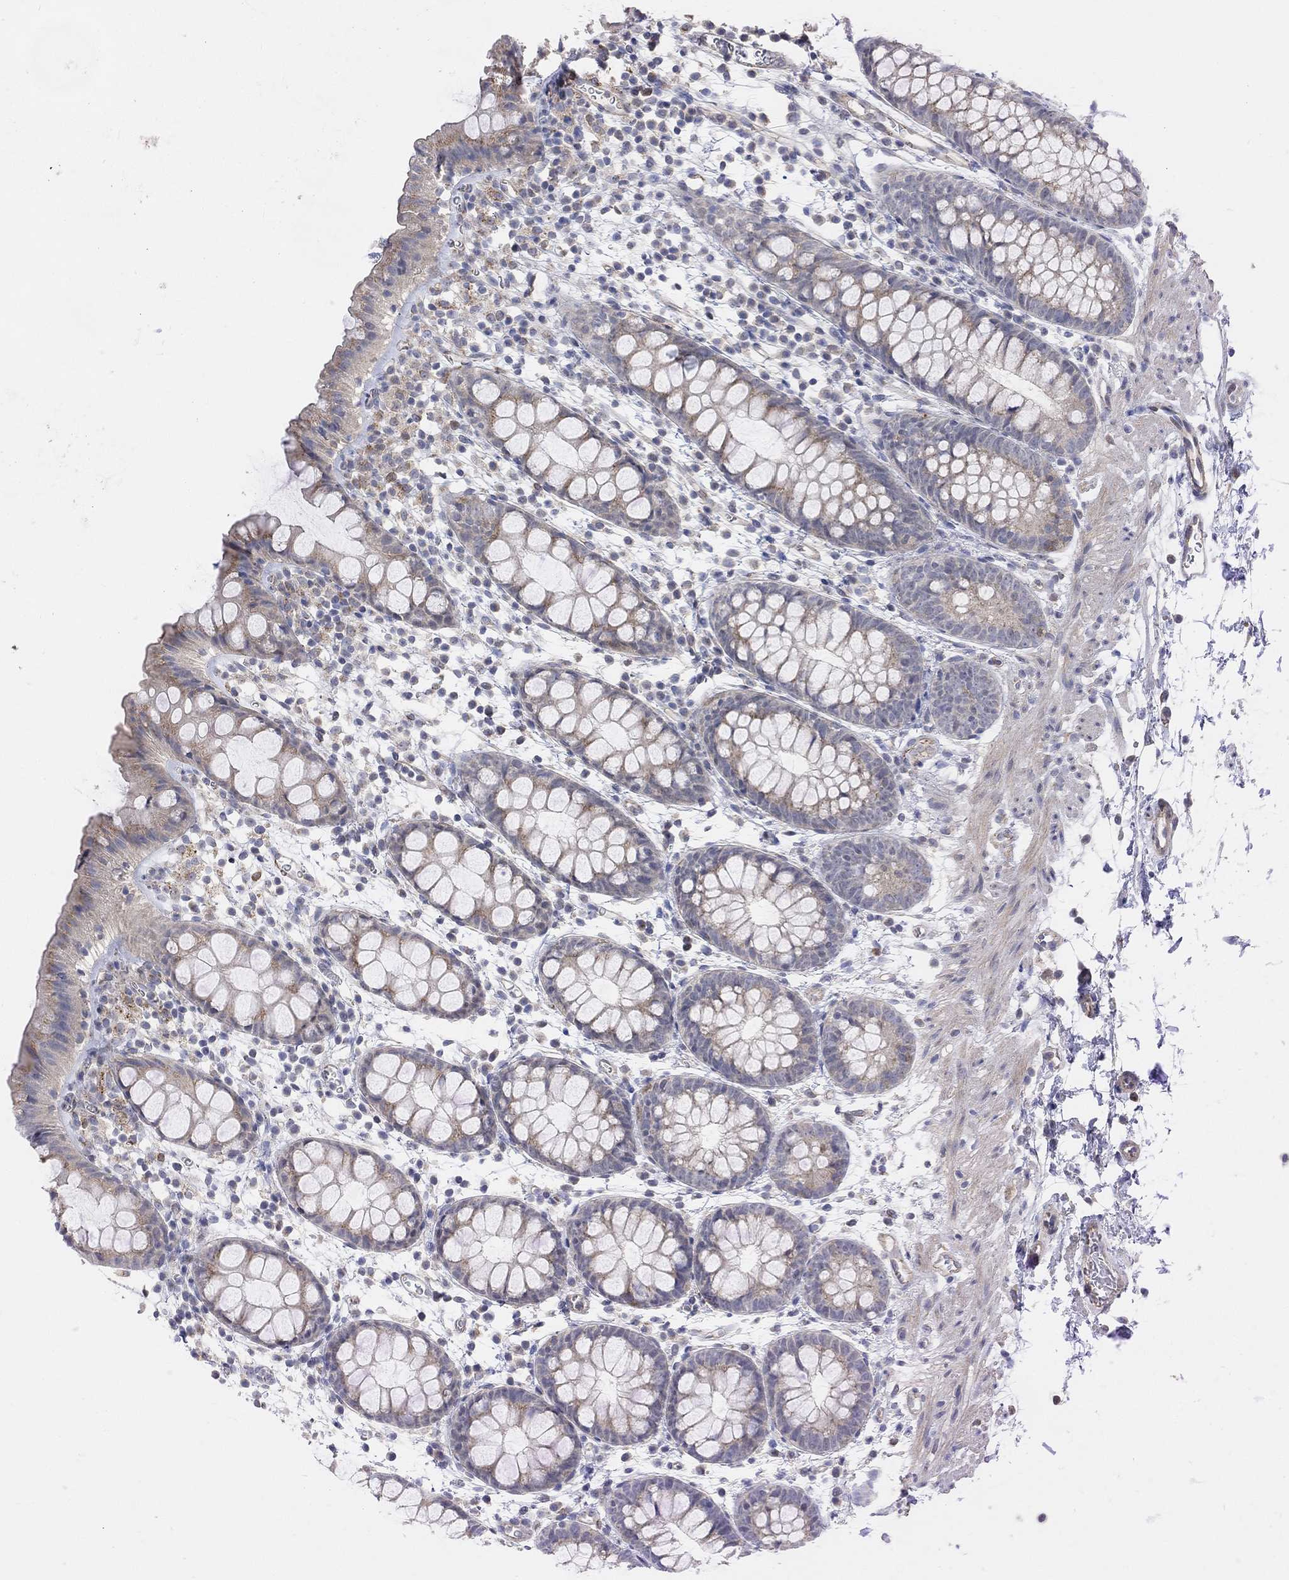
{"staining": {"intensity": "weak", "quantity": ">75%", "location": "cytoplasmic/membranous"}, "tissue": "rectum", "cell_type": "Glandular cells", "image_type": "normal", "snomed": [{"axis": "morphology", "description": "Normal tissue, NOS"}, {"axis": "topography", "description": "Rectum"}], "caption": "Brown immunohistochemical staining in normal human rectum shows weak cytoplasmic/membranous positivity in about >75% of glandular cells.", "gene": "HCRTR1", "patient": {"sex": "male", "age": 57}}